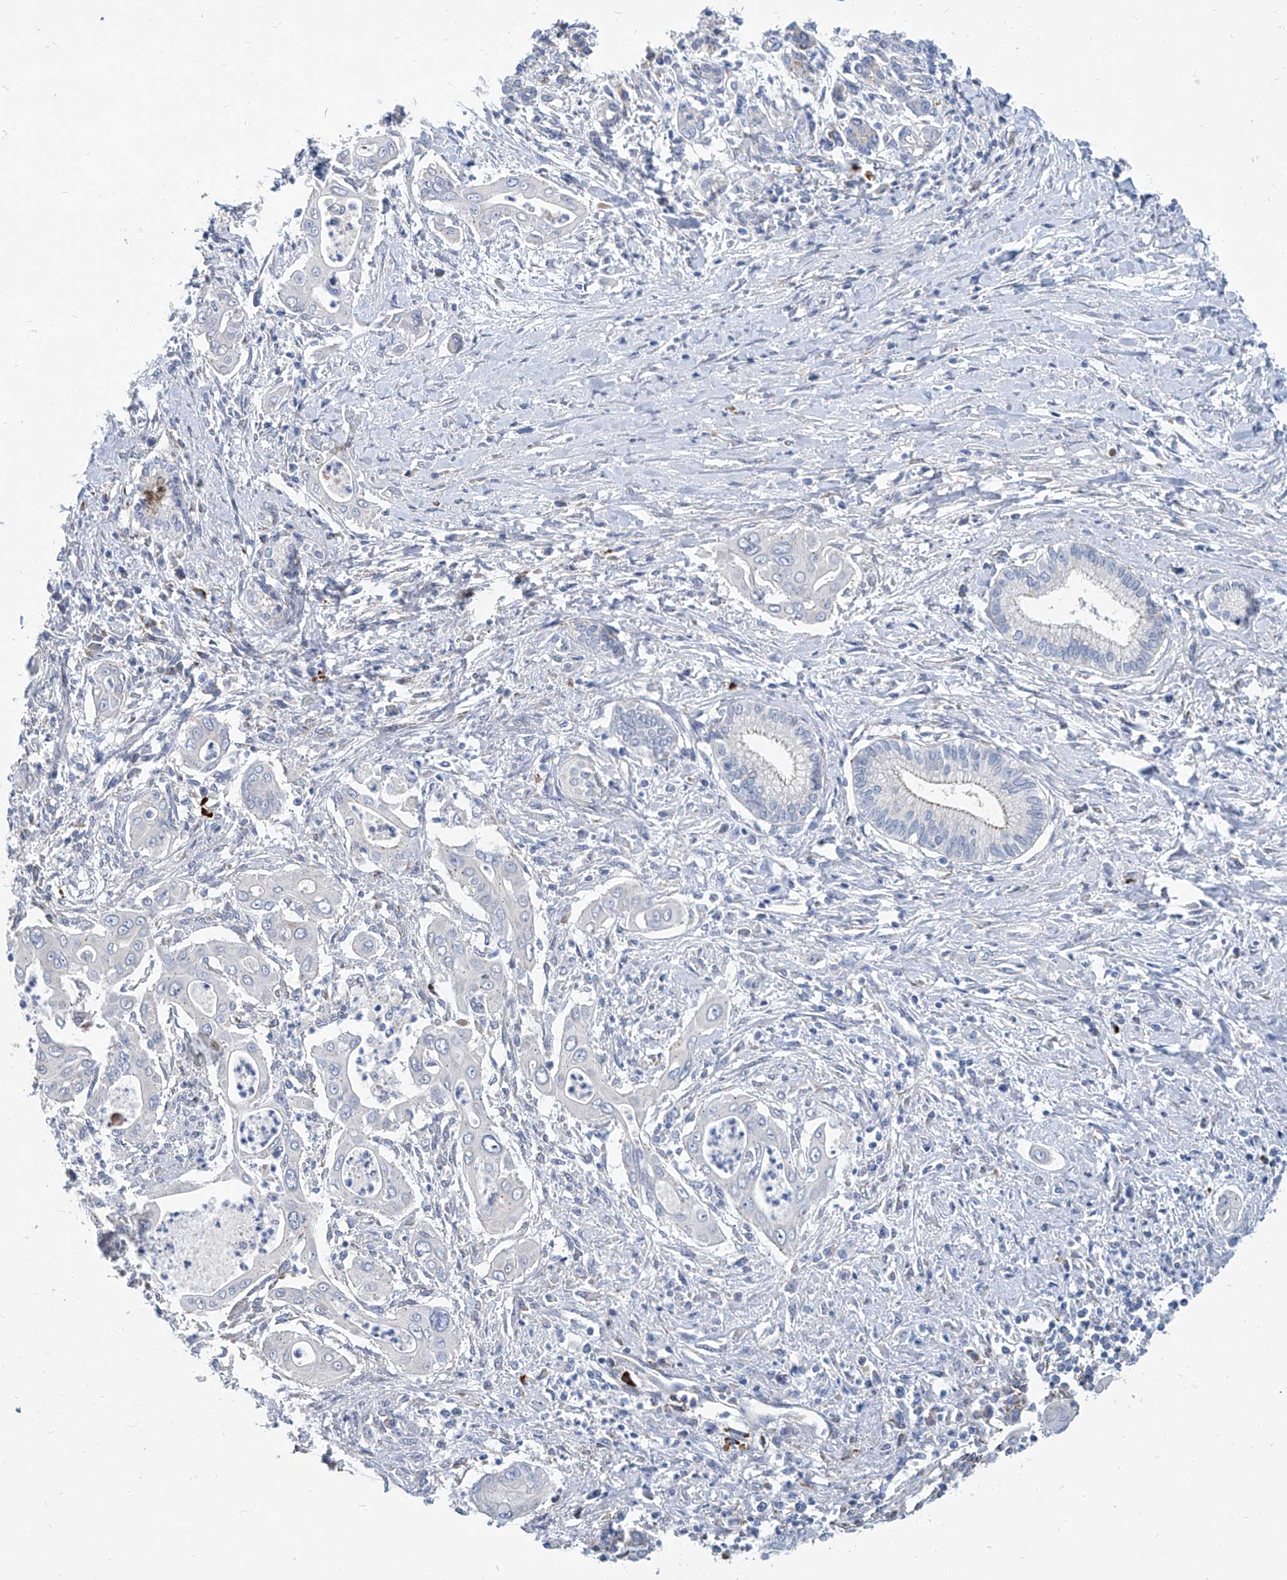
{"staining": {"intensity": "weak", "quantity": "<25%", "location": "cytoplasmic/membranous"}, "tissue": "pancreatic cancer", "cell_type": "Tumor cells", "image_type": "cancer", "snomed": [{"axis": "morphology", "description": "Adenocarcinoma, NOS"}, {"axis": "topography", "description": "Pancreas"}], "caption": "A high-resolution photomicrograph shows immunohistochemistry staining of pancreatic cancer (adenocarcinoma), which displays no significant positivity in tumor cells.", "gene": "FPR2", "patient": {"sex": "male", "age": 58}}